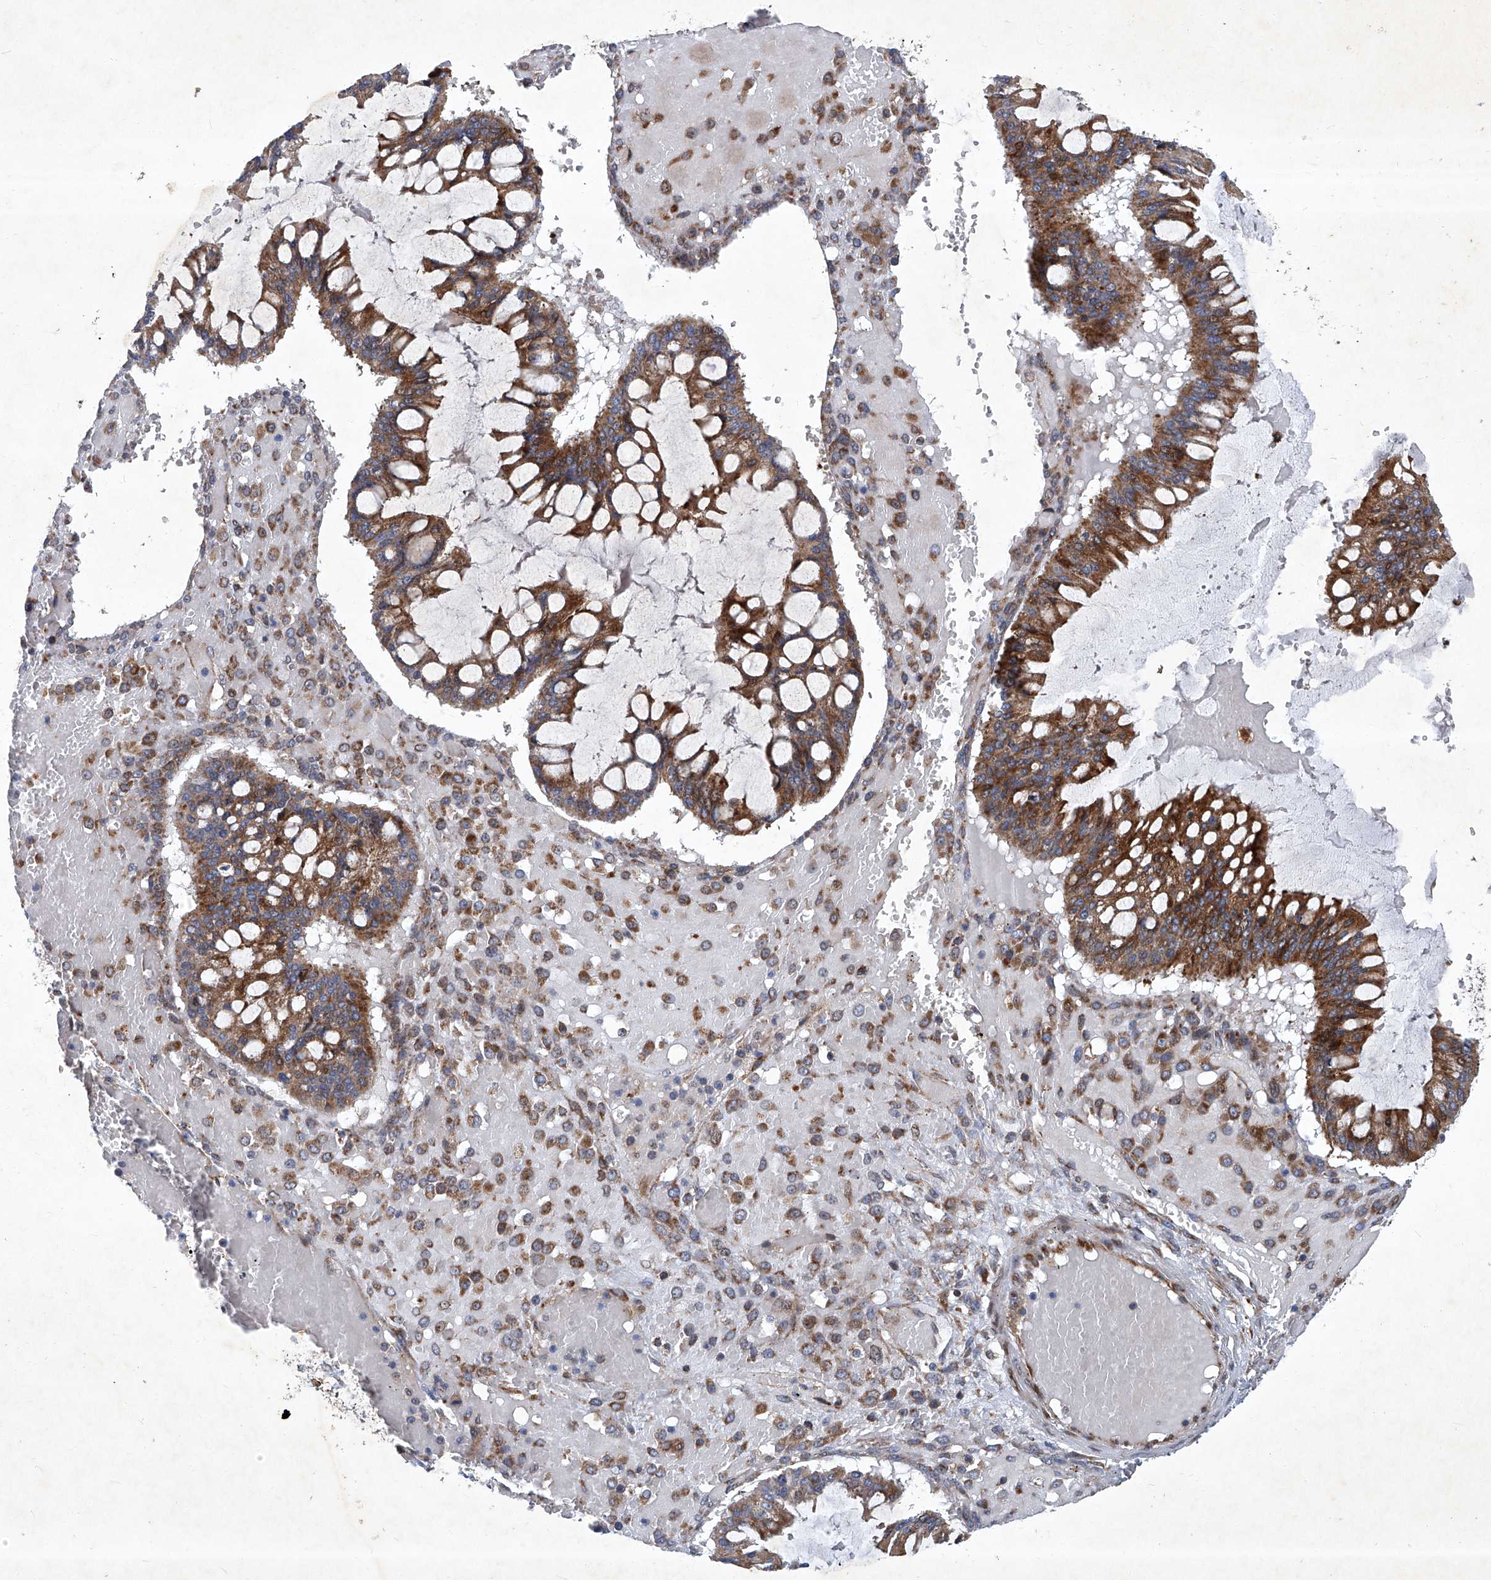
{"staining": {"intensity": "strong", "quantity": ">75%", "location": "cytoplasmic/membranous"}, "tissue": "ovarian cancer", "cell_type": "Tumor cells", "image_type": "cancer", "snomed": [{"axis": "morphology", "description": "Cystadenocarcinoma, mucinous, NOS"}, {"axis": "topography", "description": "Ovary"}], "caption": "IHC of human ovarian mucinous cystadenocarcinoma shows high levels of strong cytoplasmic/membranous positivity in about >75% of tumor cells. (brown staining indicates protein expression, while blue staining denotes nuclei).", "gene": "GPR132", "patient": {"sex": "female", "age": 73}}